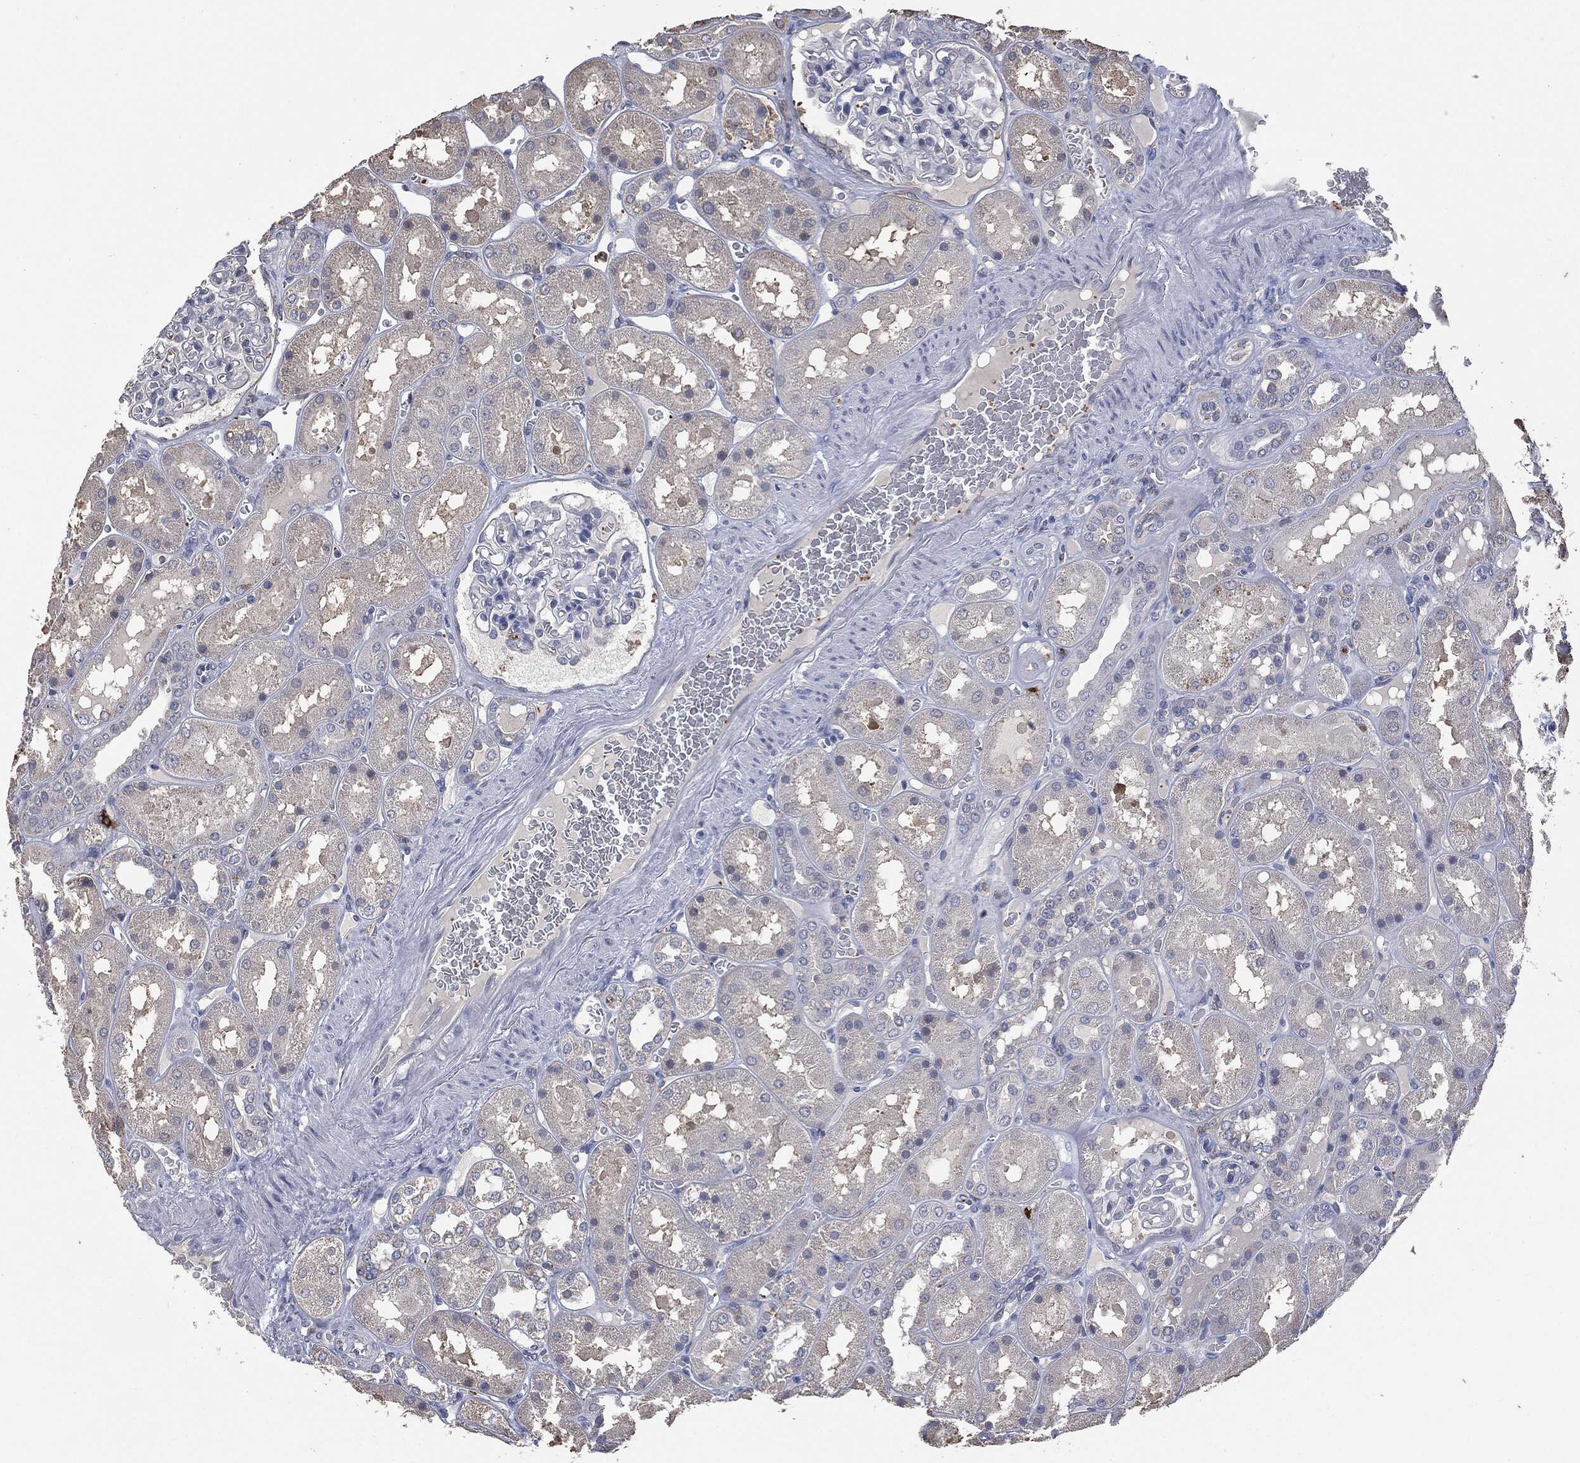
{"staining": {"intensity": "negative", "quantity": "none", "location": "none"}, "tissue": "kidney", "cell_type": "Cells in glomeruli", "image_type": "normal", "snomed": [{"axis": "morphology", "description": "Normal tissue, NOS"}, {"axis": "topography", "description": "Kidney"}], "caption": "The image exhibits no staining of cells in glomeruli in unremarkable kidney.", "gene": "CD33", "patient": {"sex": "male", "age": 73}}